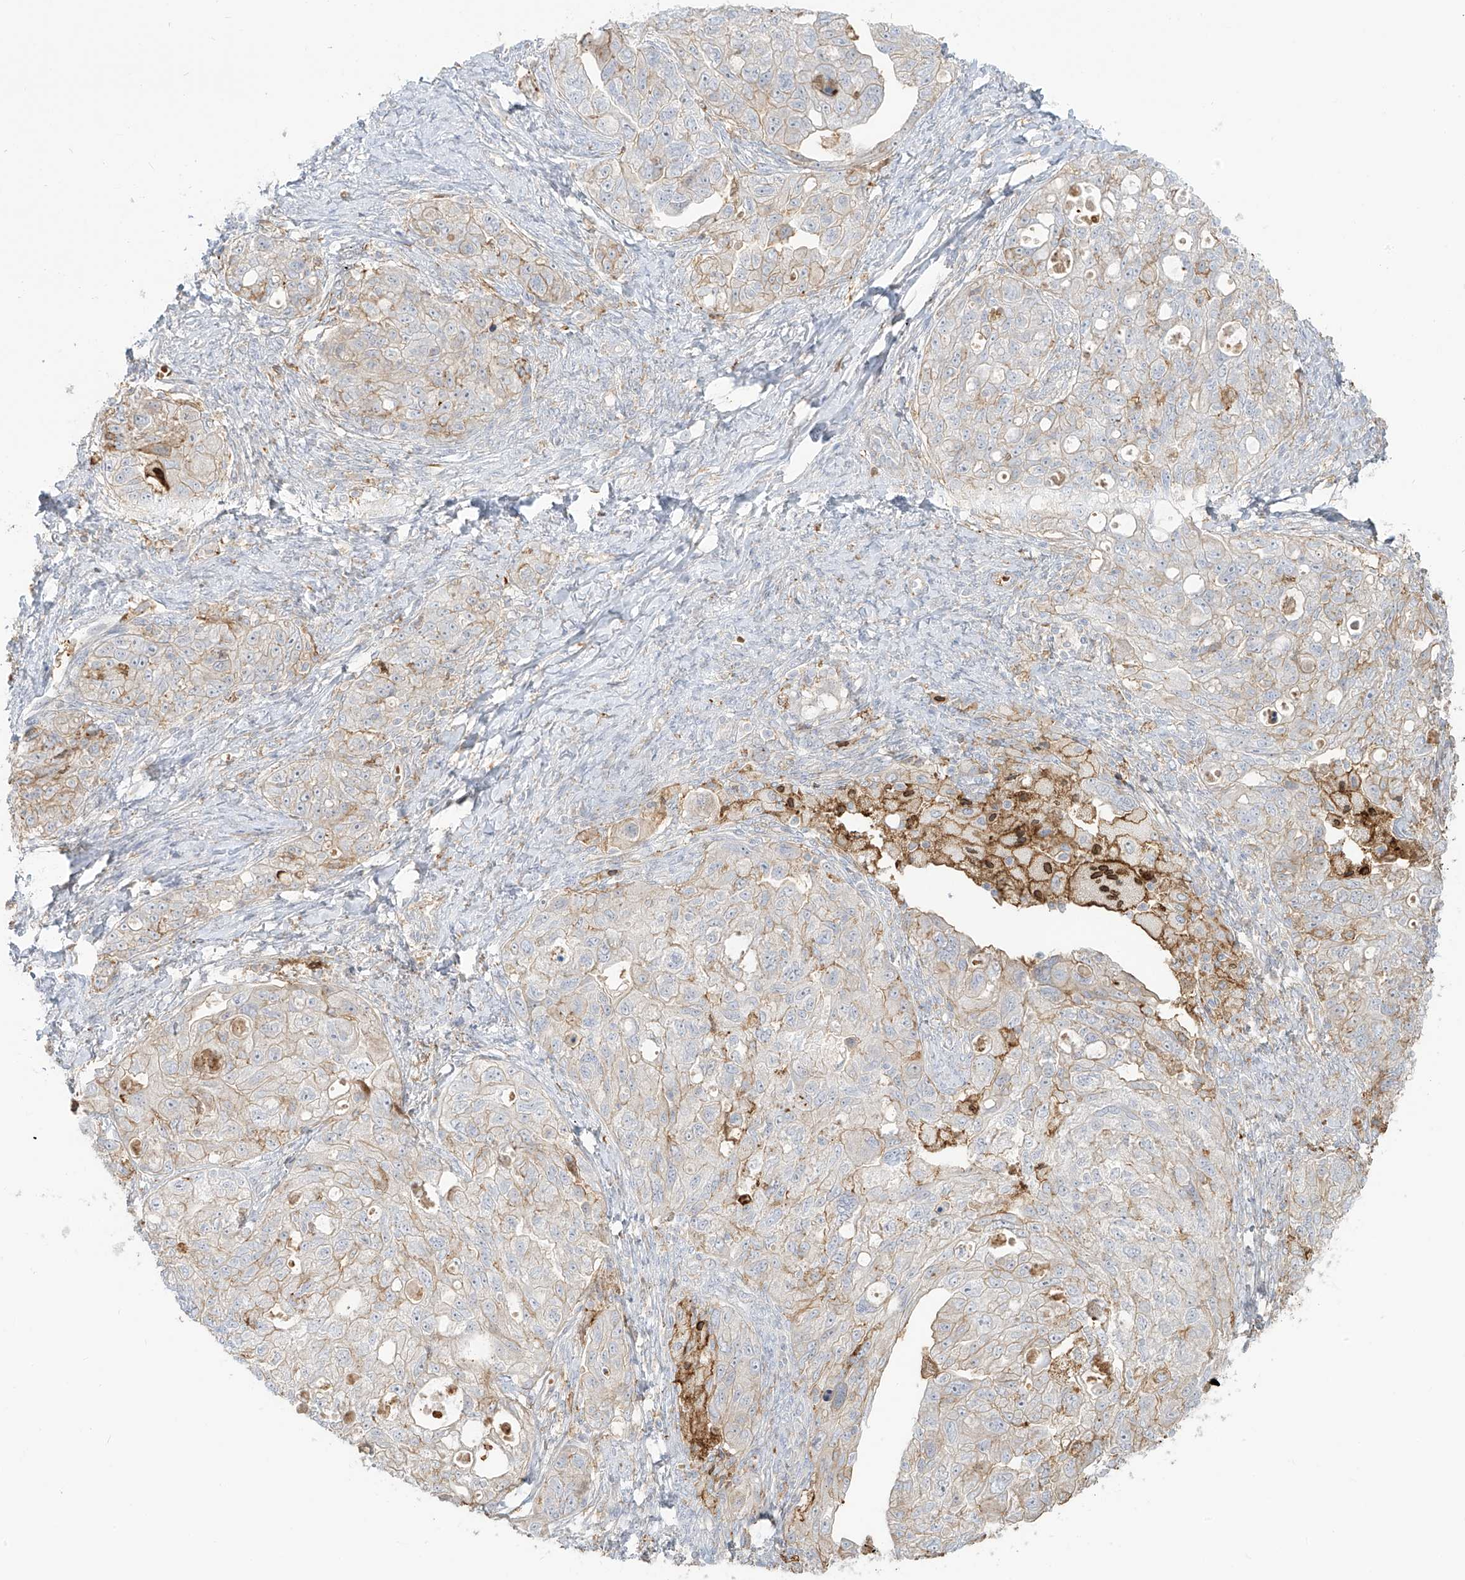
{"staining": {"intensity": "negative", "quantity": "none", "location": "none"}, "tissue": "ovarian cancer", "cell_type": "Tumor cells", "image_type": "cancer", "snomed": [{"axis": "morphology", "description": "Carcinoma, NOS"}, {"axis": "morphology", "description": "Cystadenocarcinoma, serous, NOS"}, {"axis": "topography", "description": "Ovary"}], "caption": "Photomicrograph shows no protein staining in tumor cells of ovarian cancer (carcinoma) tissue.", "gene": "ZGRF1", "patient": {"sex": "female", "age": 69}}